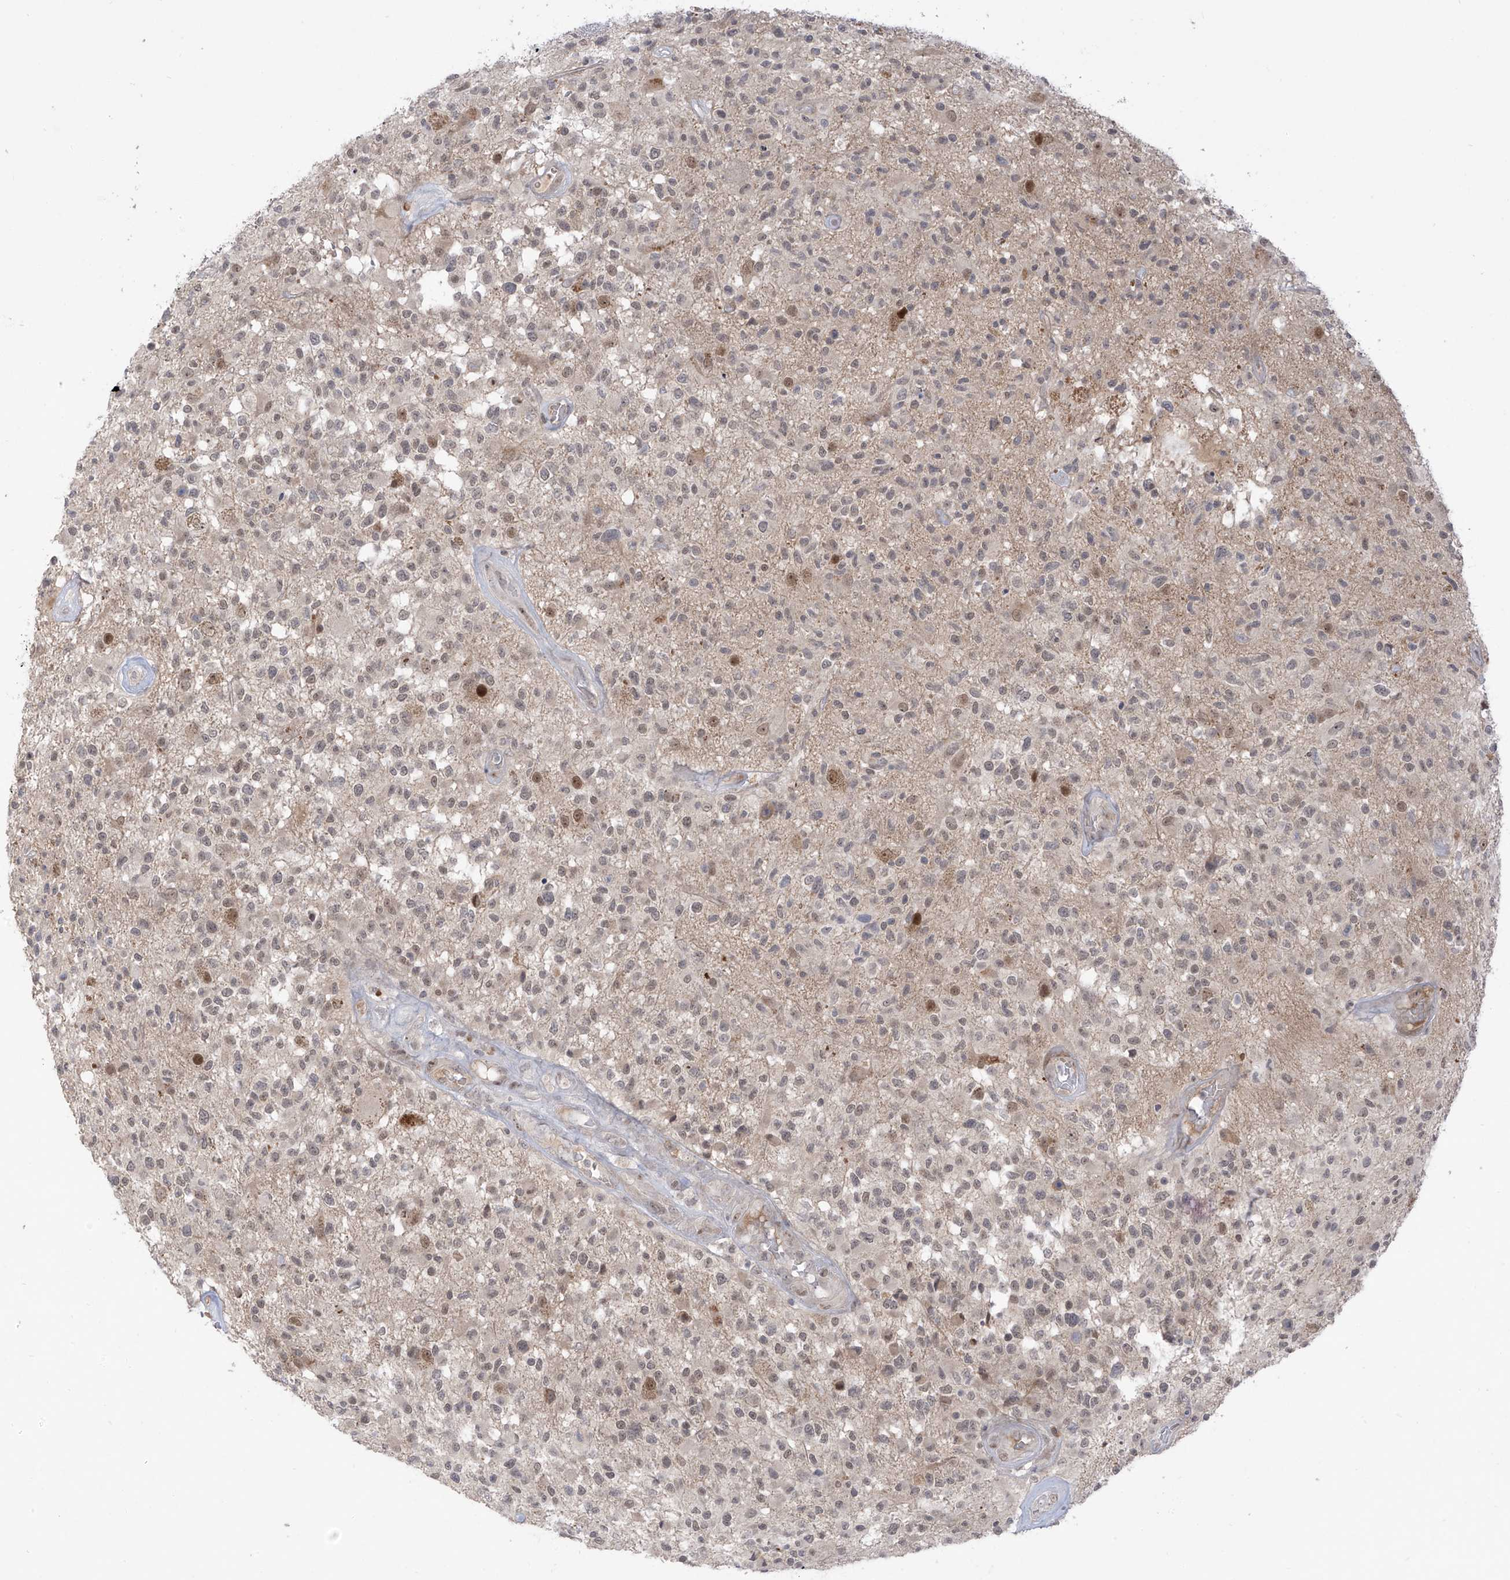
{"staining": {"intensity": "weak", "quantity": "25%-75%", "location": "nuclear"}, "tissue": "glioma", "cell_type": "Tumor cells", "image_type": "cancer", "snomed": [{"axis": "morphology", "description": "Glioma, malignant, High grade"}, {"axis": "morphology", "description": "Glioblastoma, NOS"}, {"axis": "topography", "description": "Brain"}], "caption": "Immunohistochemistry staining of glioblastoma, which shows low levels of weak nuclear expression in about 25%-75% of tumor cells indicating weak nuclear protein expression. The staining was performed using DAB (3,3'-diaminobenzidine) (brown) for protein detection and nuclei were counterstained in hematoxylin (blue).", "gene": "OGT", "patient": {"sex": "male", "age": 60}}